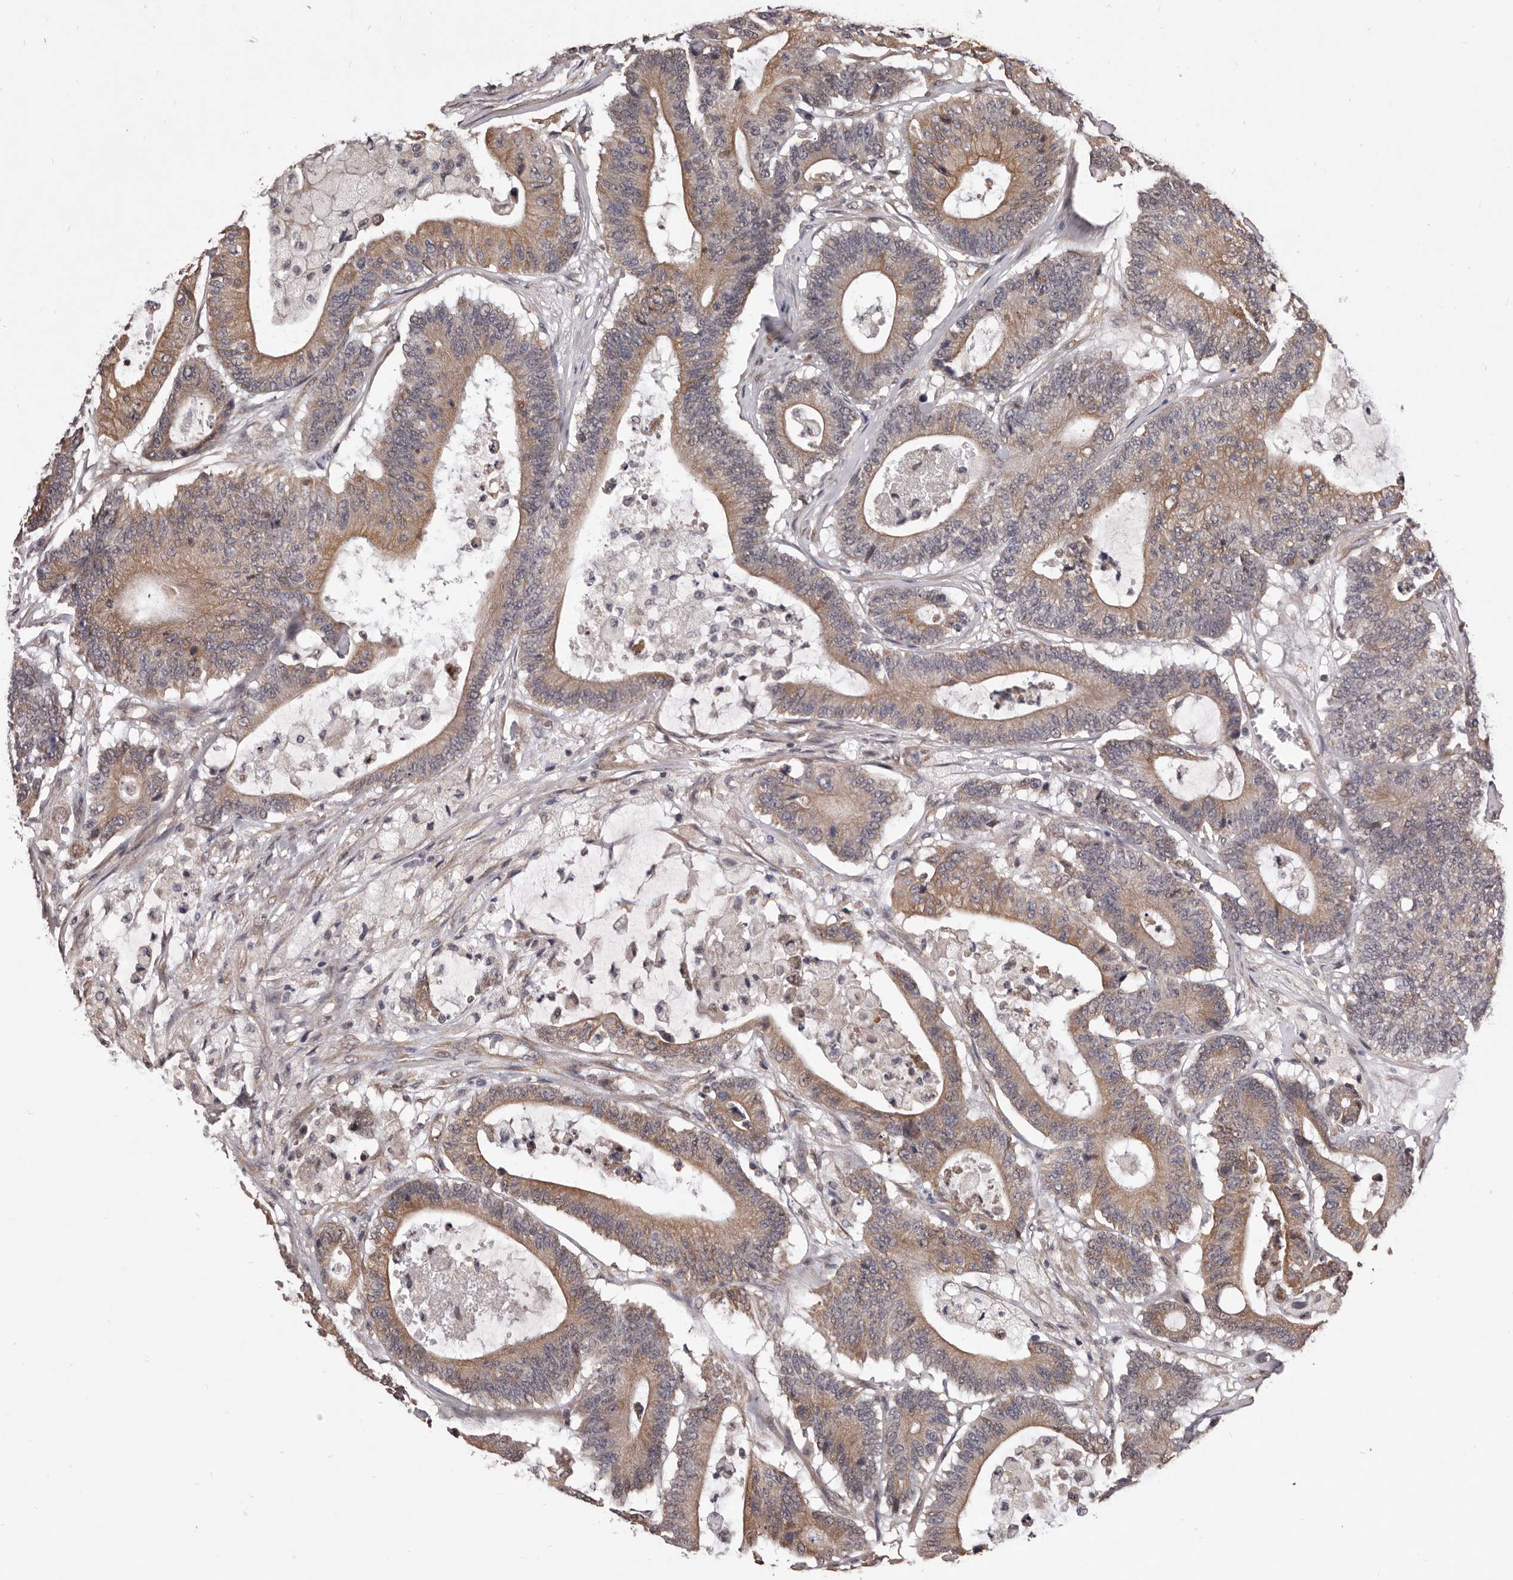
{"staining": {"intensity": "moderate", "quantity": ">75%", "location": "cytoplasmic/membranous"}, "tissue": "colorectal cancer", "cell_type": "Tumor cells", "image_type": "cancer", "snomed": [{"axis": "morphology", "description": "Adenocarcinoma, NOS"}, {"axis": "topography", "description": "Colon"}], "caption": "The immunohistochemical stain shows moderate cytoplasmic/membranous positivity in tumor cells of colorectal cancer tissue.", "gene": "CELF3", "patient": {"sex": "female", "age": 84}}